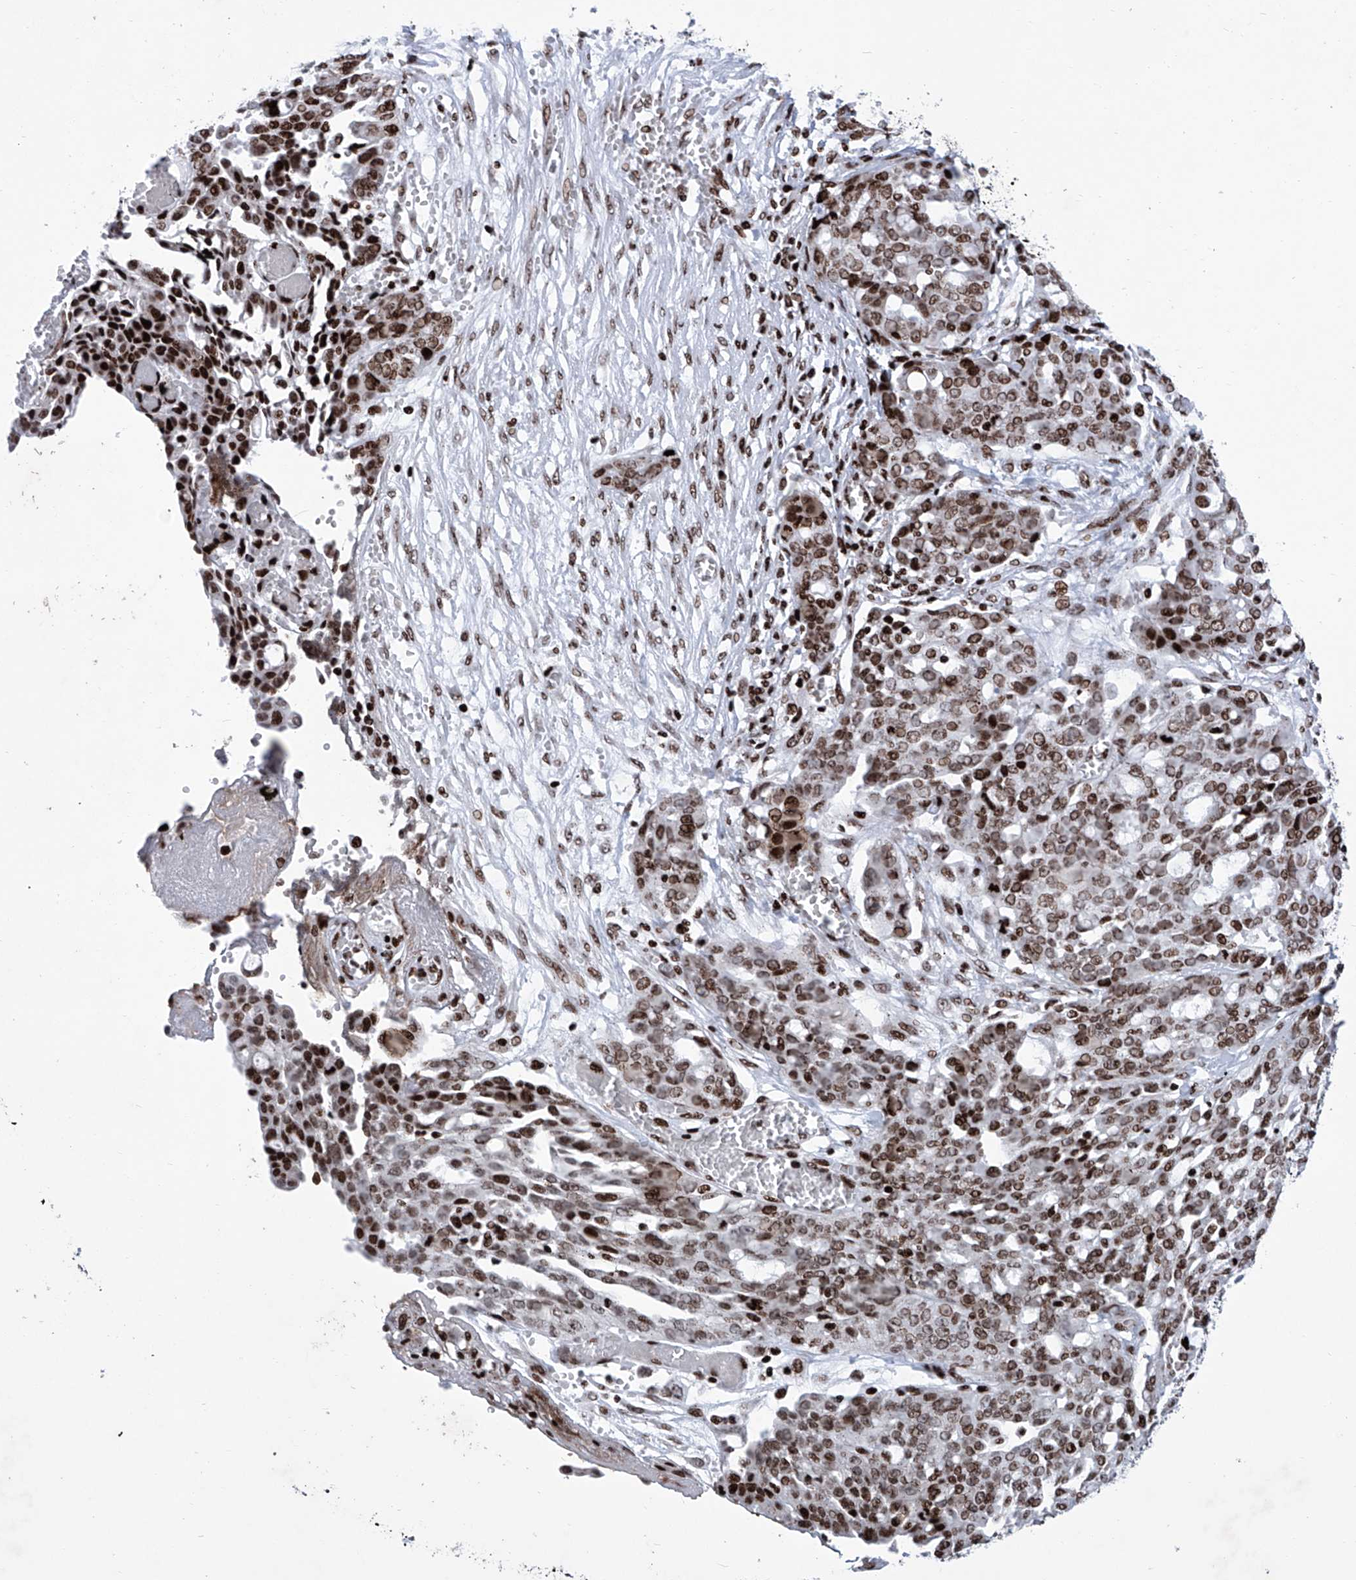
{"staining": {"intensity": "moderate", "quantity": ">75%", "location": "nuclear"}, "tissue": "ovarian cancer", "cell_type": "Tumor cells", "image_type": "cancer", "snomed": [{"axis": "morphology", "description": "Cystadenocarcinoma, serous, NOS"}, {"axis": "topography", "description": "Soft tissue"}, {"axis": "topography", "description": "Ovary"}], "caption": "Tumor cells display moderate nuclear staining in about >75% of cells in ovarian cancer. (DAB (3,3'-diaminobenzidine) IHC with brightfield microscopy, high magnification).", "gene": "HEY2", "patient": {"sex": "female", "age": 57}}